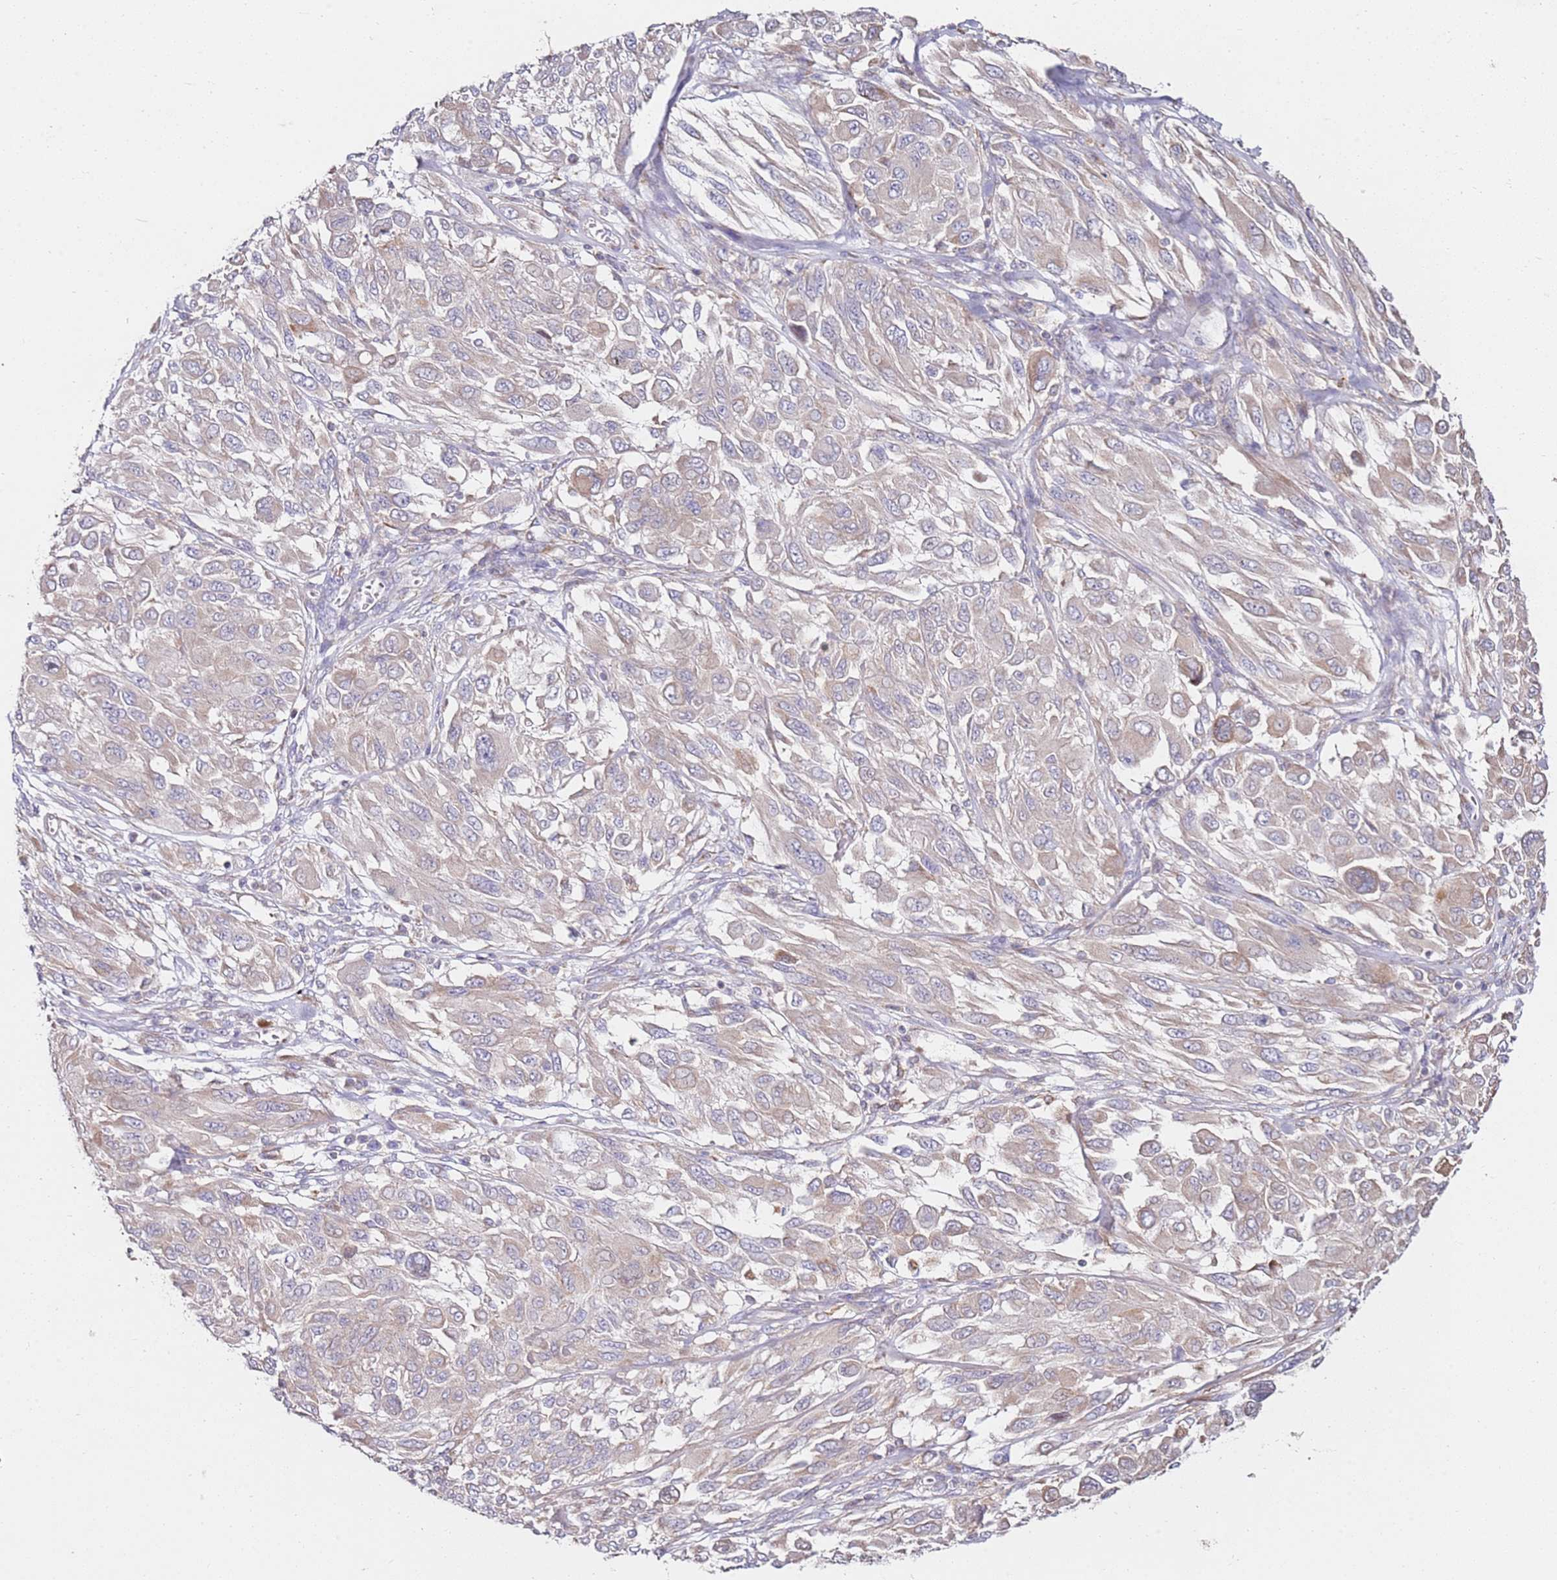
{"staining": {"intensity": "negative", "quantity": "none", "location": "none"}, "tissue": "melanoma", "cell_type": "Tumor cells", "image_type": "cancer", "snomed": [{"axis": "morphology", "description": "Malignant melanoma, NOS"}, {"axis": "topography", "description": "Skin"}], "caption": "Immunohistochemistry histopathology image of human malignant melanoma stained for a protein (brown), which demonstrates no positivity in tumor cells.", "gene": "CNOT9", "patient": {"sex": "female", "age": 91}}